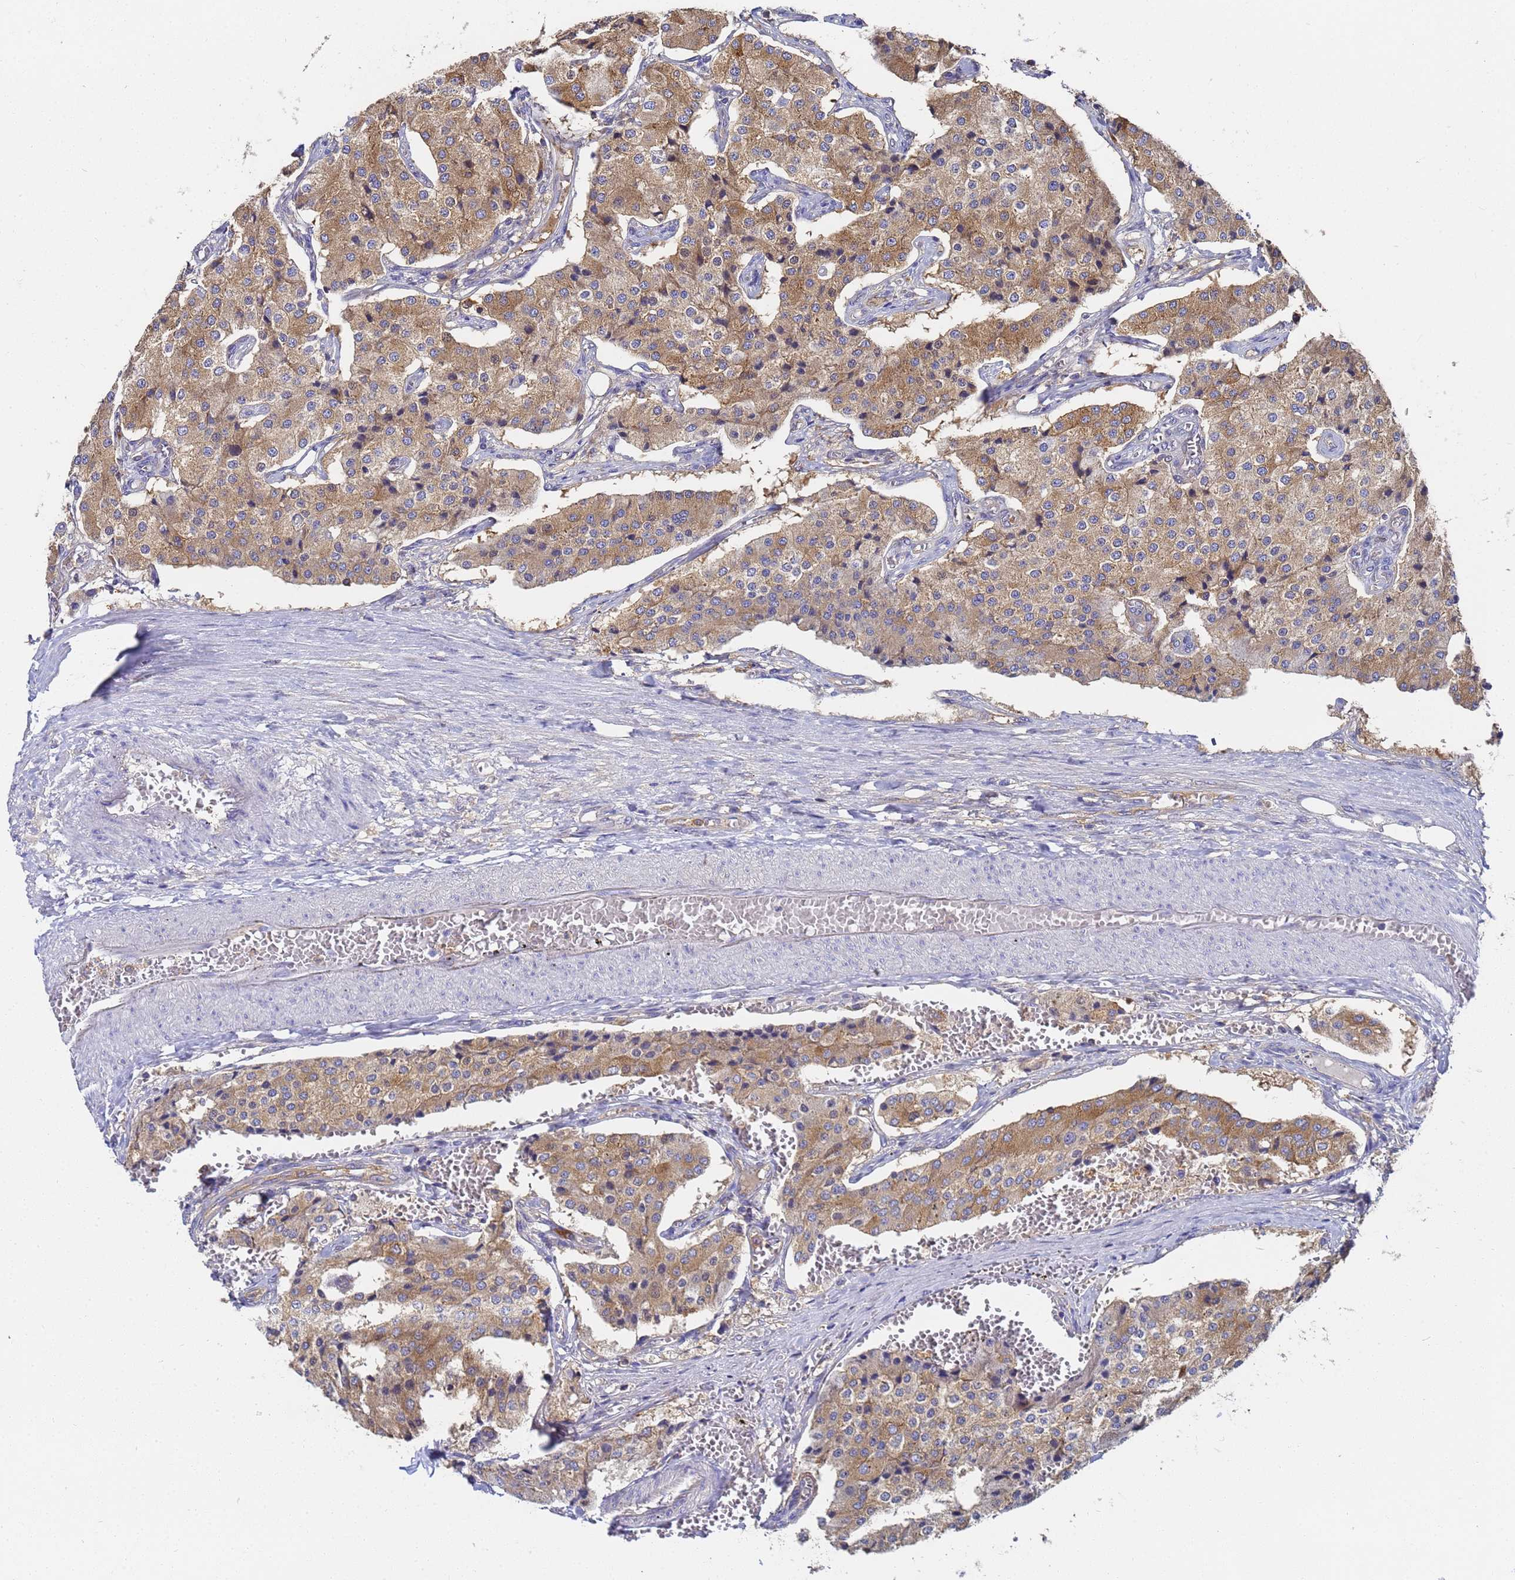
{"staining": {"intensity": "moderate", "quantity": ">75%", "location": "cytoplasmic/membranous"}, "tissue": "carcinoid", "cell_type": "Tumor cells", "image_type": "cancer", "snomed": [{"axis": "morphology", "description": "Carcinoid, malignant, NOS"}, {"axis": "topography", "description": "Colon"}], "caption": "A medium amount of moderate cytoplasmic/membranous positivity is seen in about >75% of tumor cells in malignant carcinoid tissue. The protein is stained brown, and the nuclei are stained in blue (DAB IHC with brightfield microscopy, high magnification).", "gene": "NME1-NME2", "patient": {"sex": "female", "age": 52}}